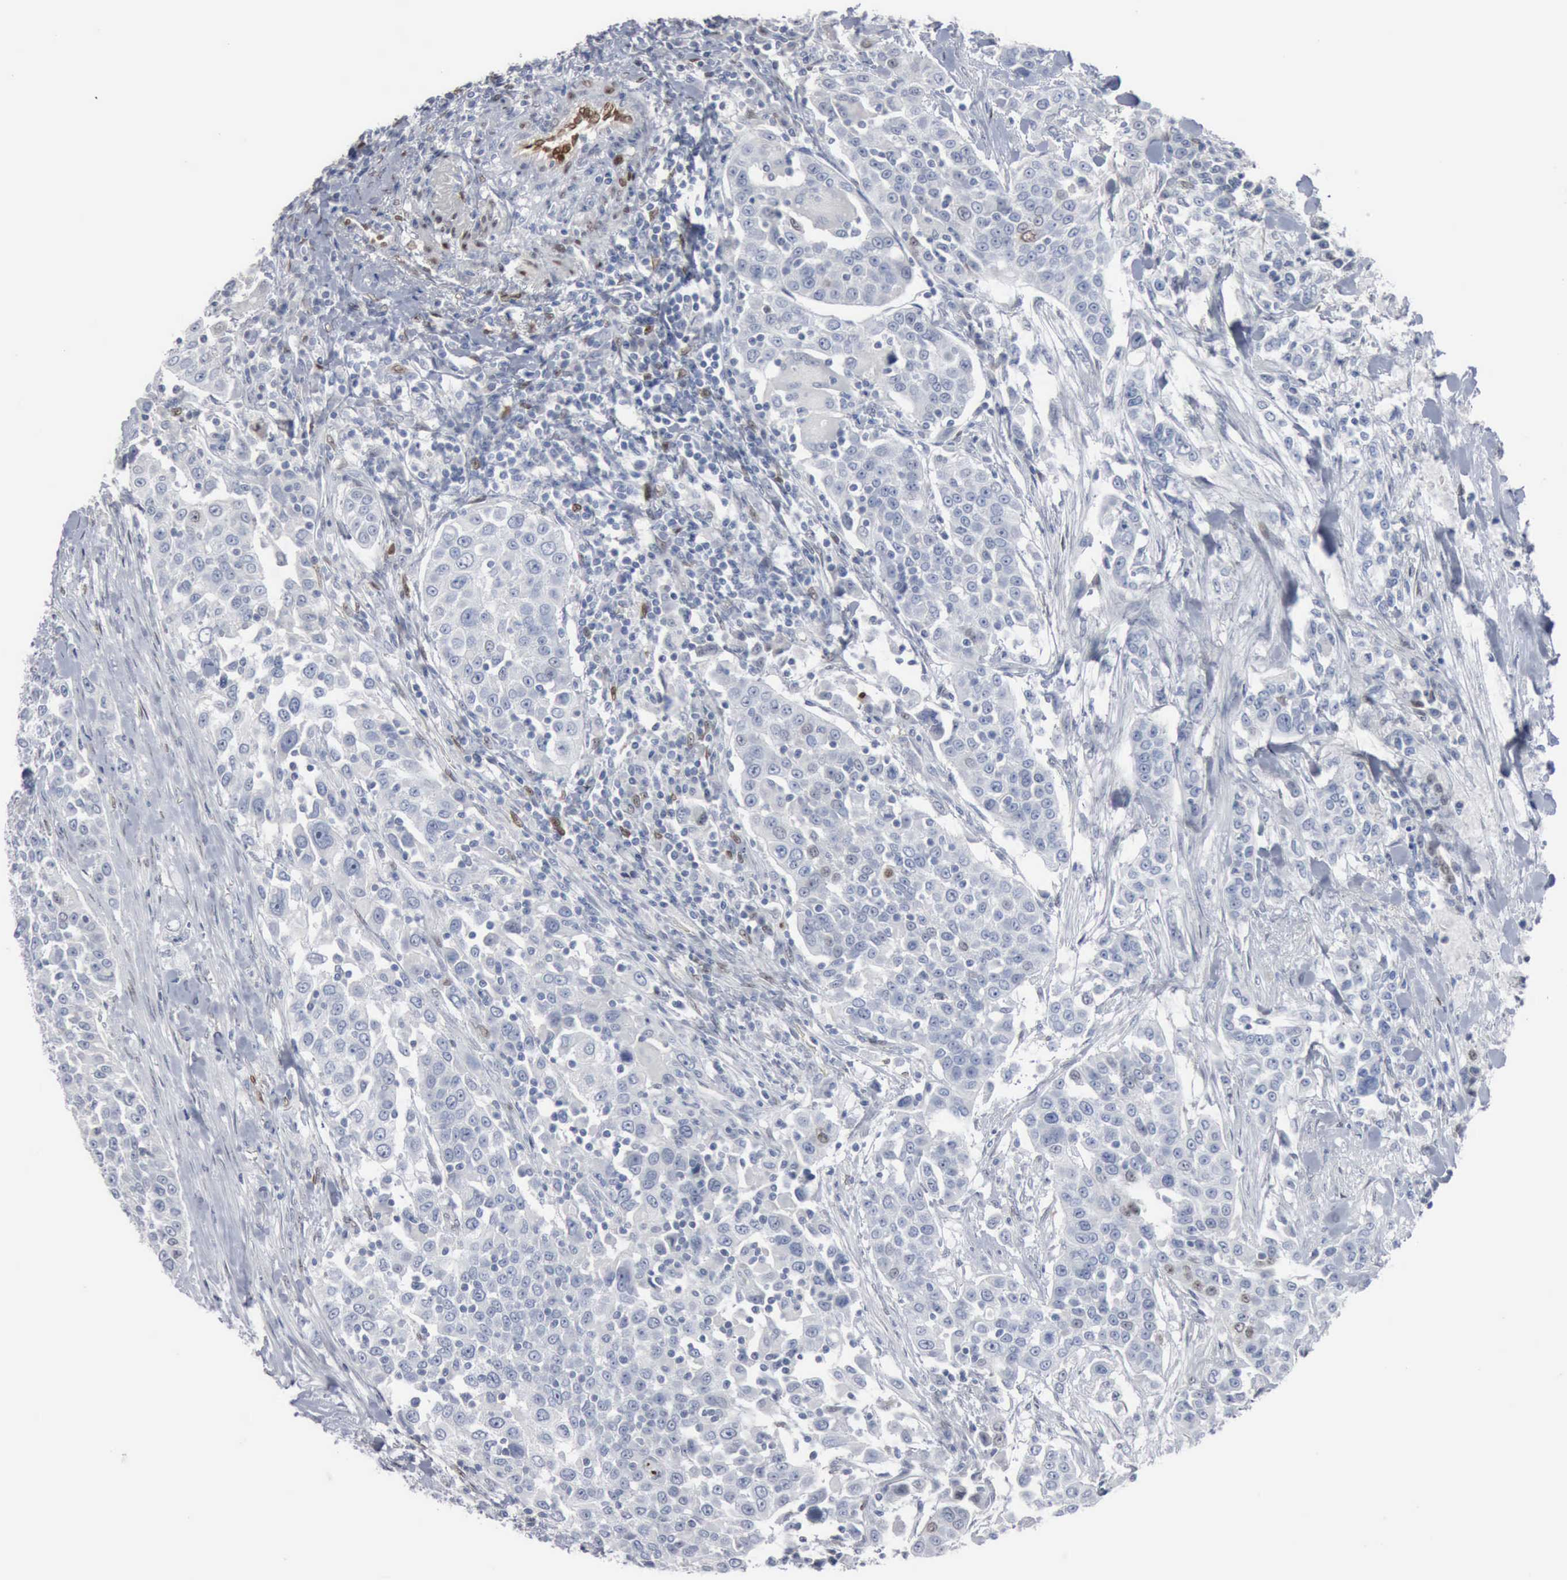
{"staining": {"intensity": "negative", "quantity": "none", "location": "none"}, "tissue": "urothelial cancer", "cell_type": "Tumor cells", "image_type": "cancer", "snomed": [{"axis": "morphology", "description": "Urothelial carcinoma, High grade"}, {"axis": "topography", "description": "Urinary bladder"}], "caption": "Urothelial carcinoma (high-grade) was stained to show a protein in brown. There is no significant staining in tumor cells. The staining is performed using DAB (3,3'-diaminobenzidine) brown chromogen with nuclei counter-stained in using hematoxylin.", "gene": "FGF2", "patient": {"sex": "female", "age": 80}}